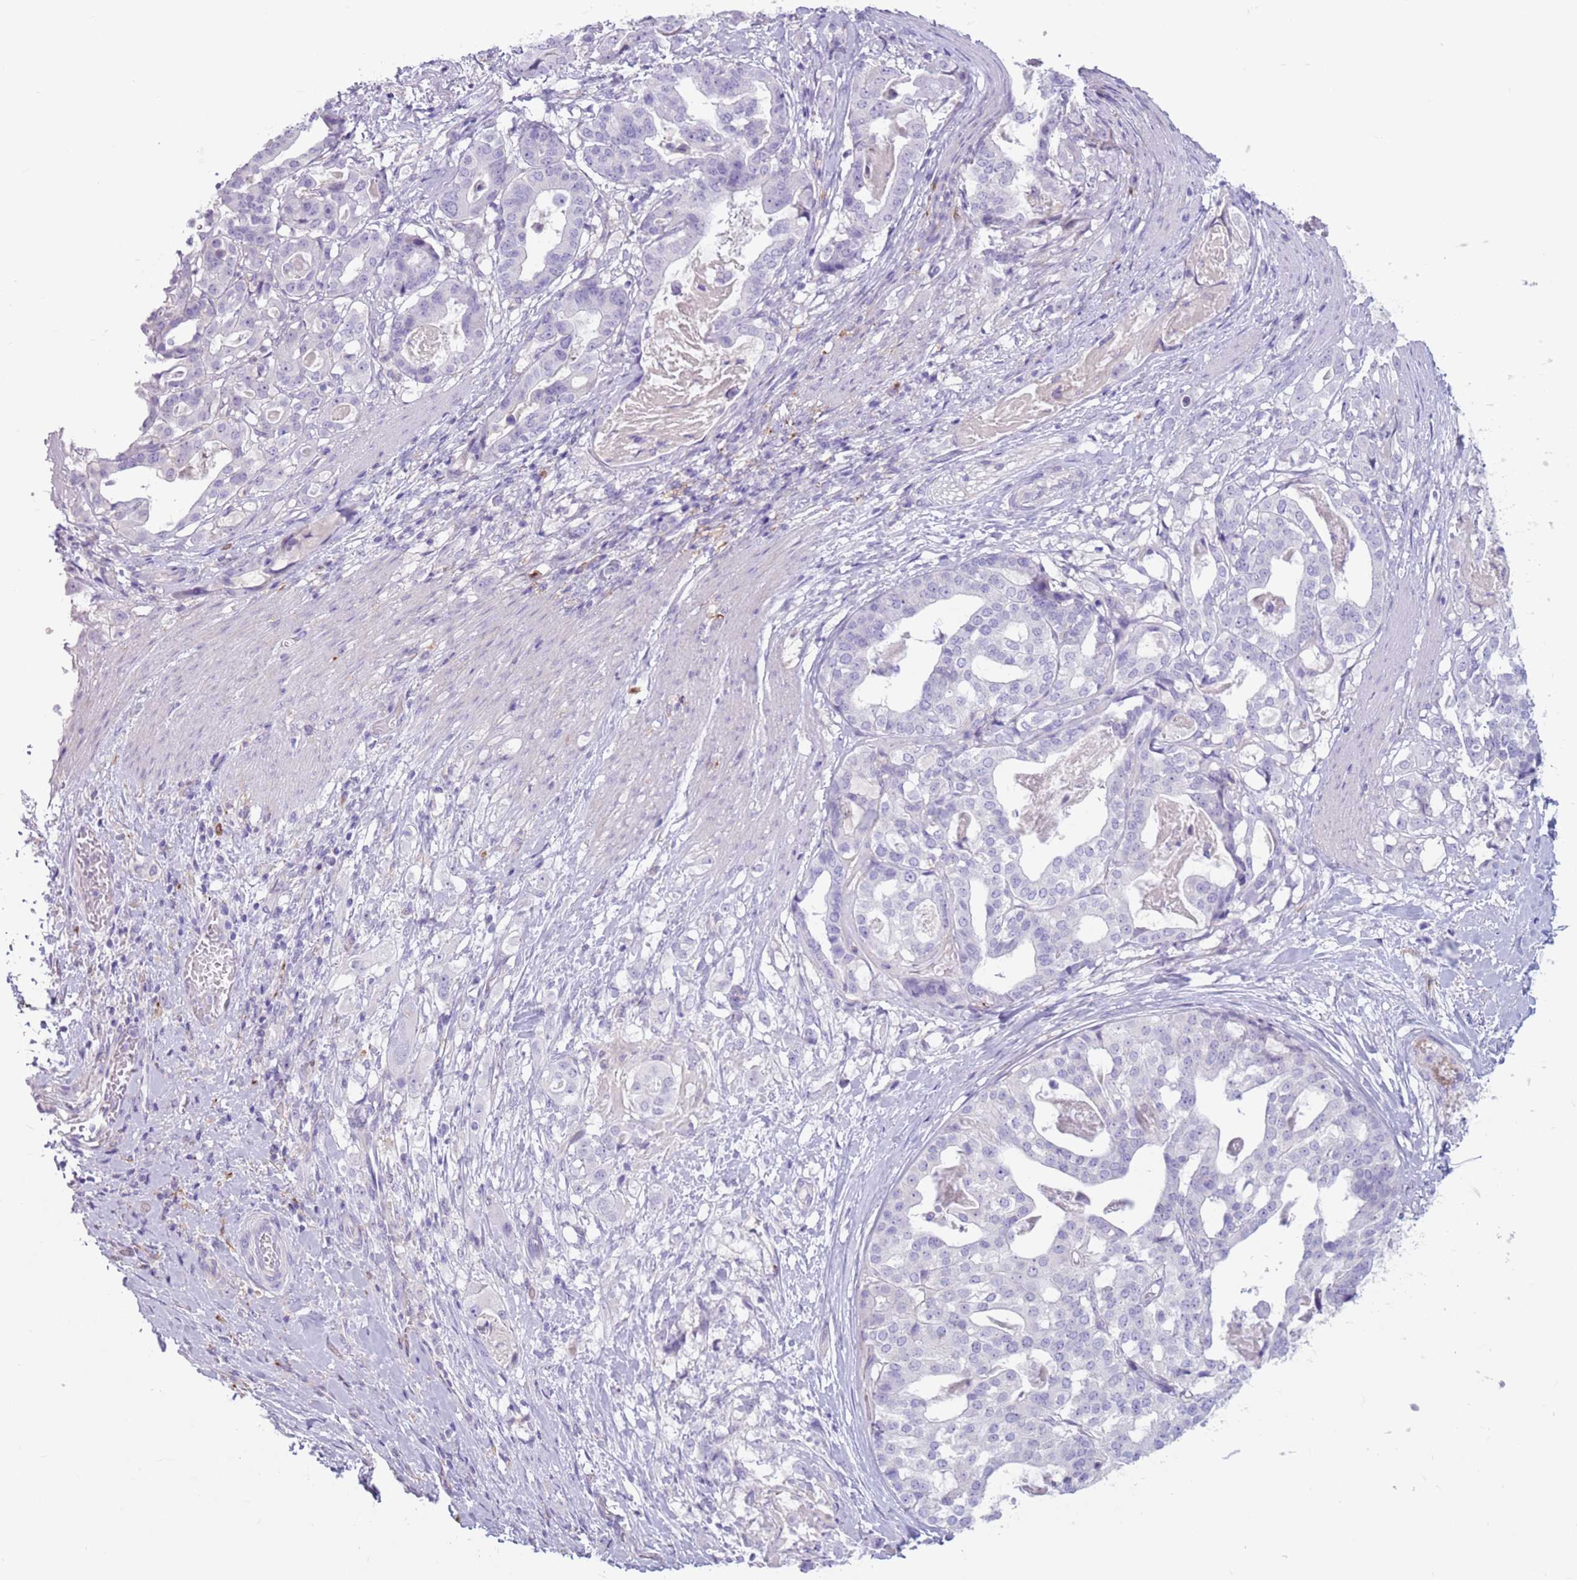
{"staining": {"intensity": "negative", "quantity": "none", "location": "none"}, "tissue": "stomach cancer", "cell_type": "Tumor cells", "image_type": "cancer", "snomed": [{"axis": "morphology", "description": "Adenocarcinoma, NOS"}, {"axis": "topography", "description": "Stomach"}], "caption": "Tumor cells are negative for brown protein staining in stomach cancer.", "gene": "SNX6", "patient": {"sex": "male", "age": 48}}